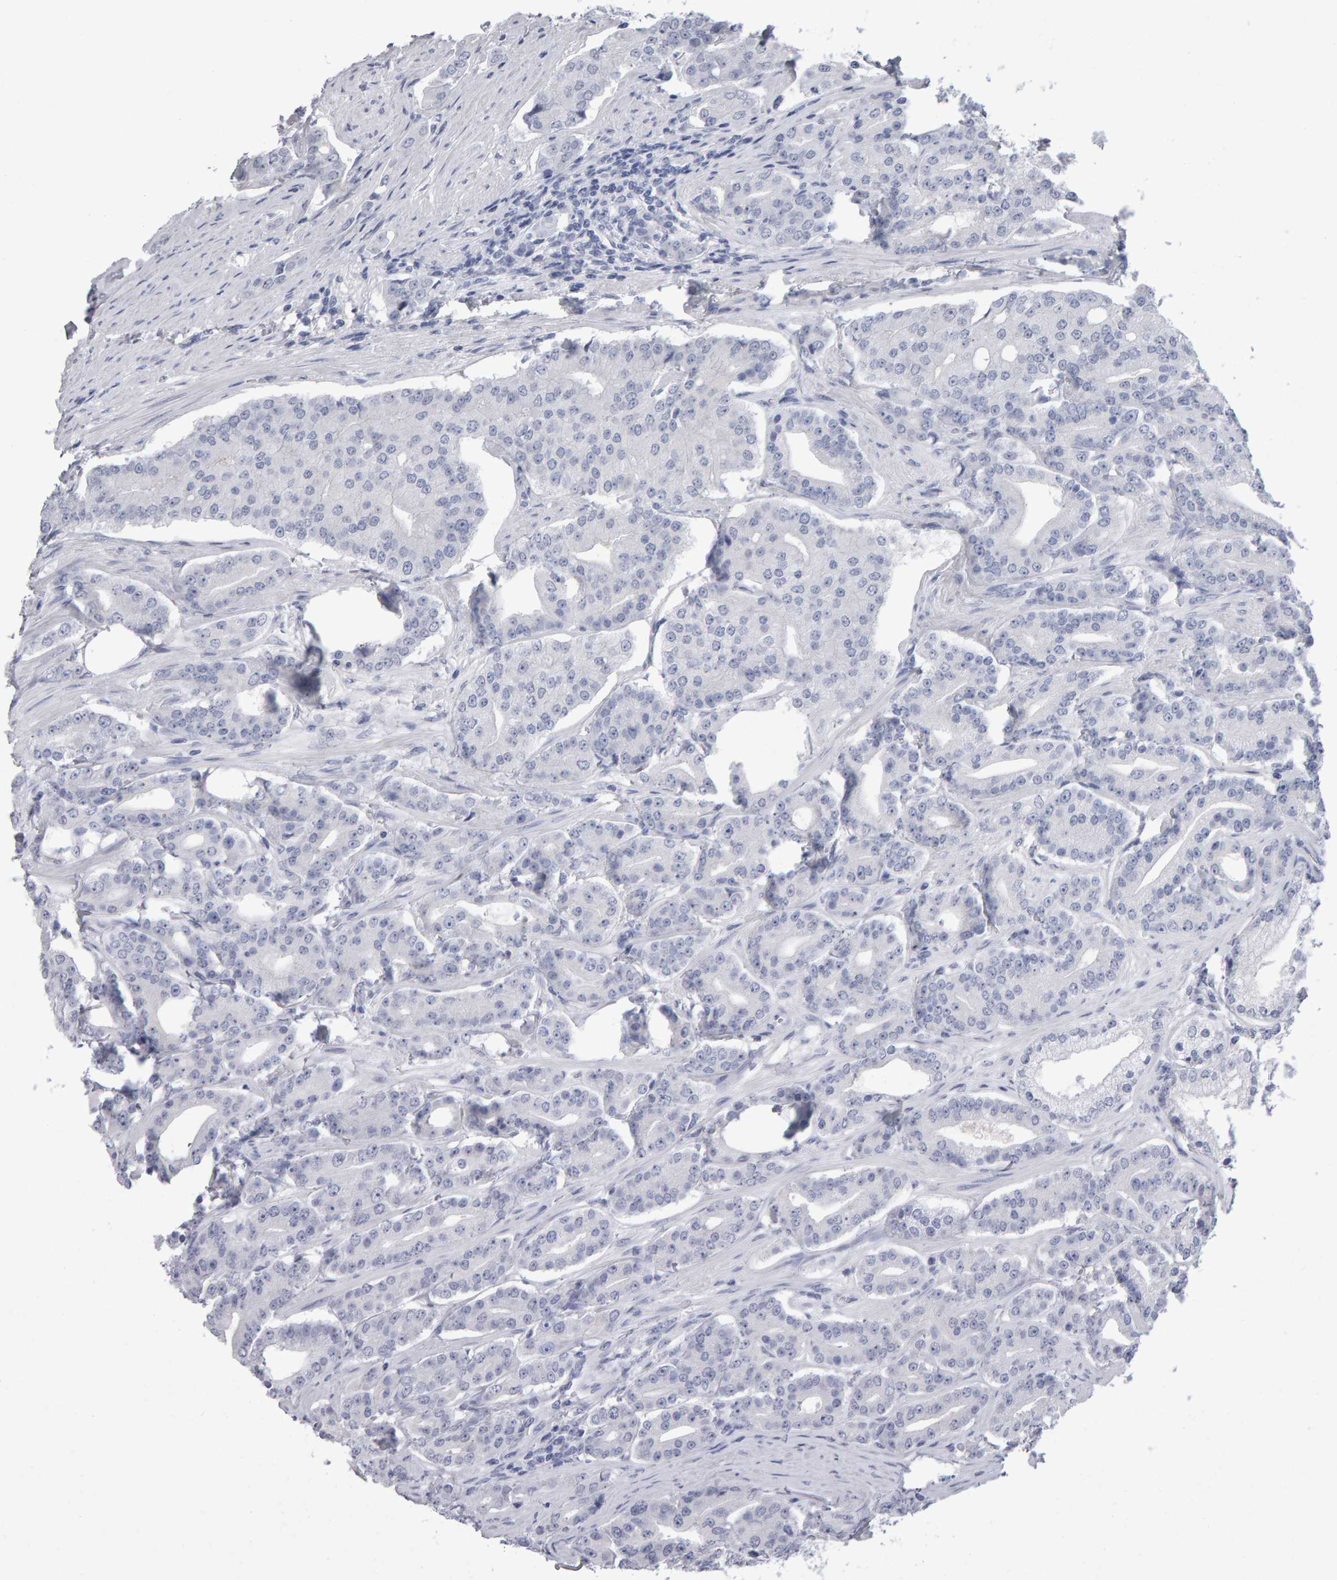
{"staining": {"intensity": "negative", "quantity": "none", "location": "none"}, "tissue": "prostate cancer", "cell_type": "Tumor cells", "image_type": "cancer", "snomed": [{"axis": "morphology", "description": "Adenocarcinoma, High grade"}, {"axis": "topography", "description": "Prostate"}], "caption": "This is a micrograph of immunohistochemistry staining of prostate adenocarcinoma (high-grade), which shows no staining in tumor cells.", "gene": "NCDN", "patient": {"sex": "male", "age": 71}}